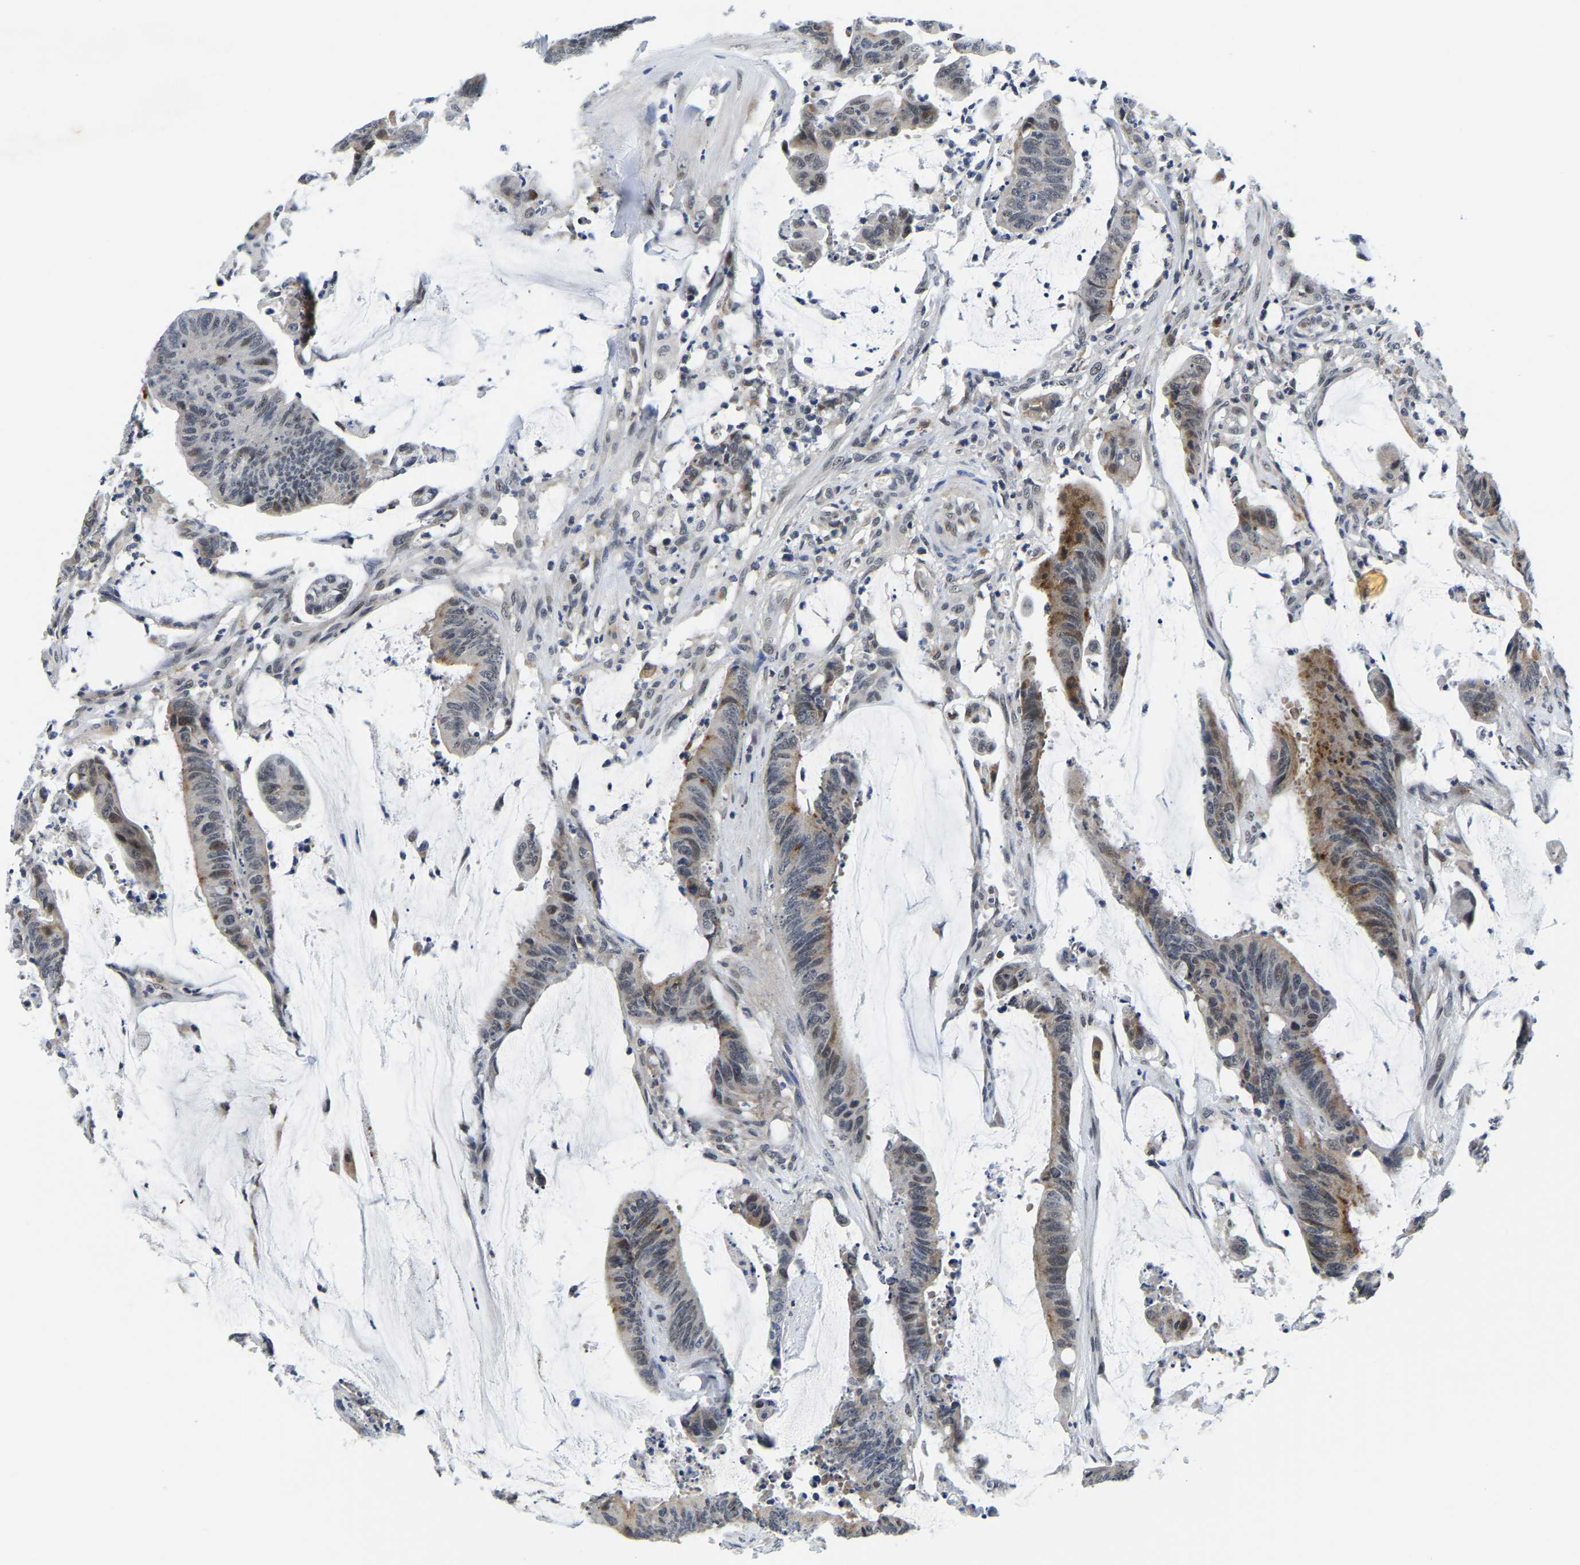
{"staining": {"intensity": "moderate", "quantity": "<25%", "location": "cytoplasmic/membranous"}, "tissue": "colorectal cancer", "cell_type": "Tumor cells", "image_type": "cancer", "snomed": [{"axis": "morphology", "description": "Adenocarcinoma, NOS"}, {"axis": "topography", "description": "Rectum"}], "caption": "Tumor cells display moderate cytoplasmic/membranous staining in about <25% of cells in colorectal adenocarcinoma.", "gene": "POLDIP3", "patient": {"sex": "female", "age": 66}}